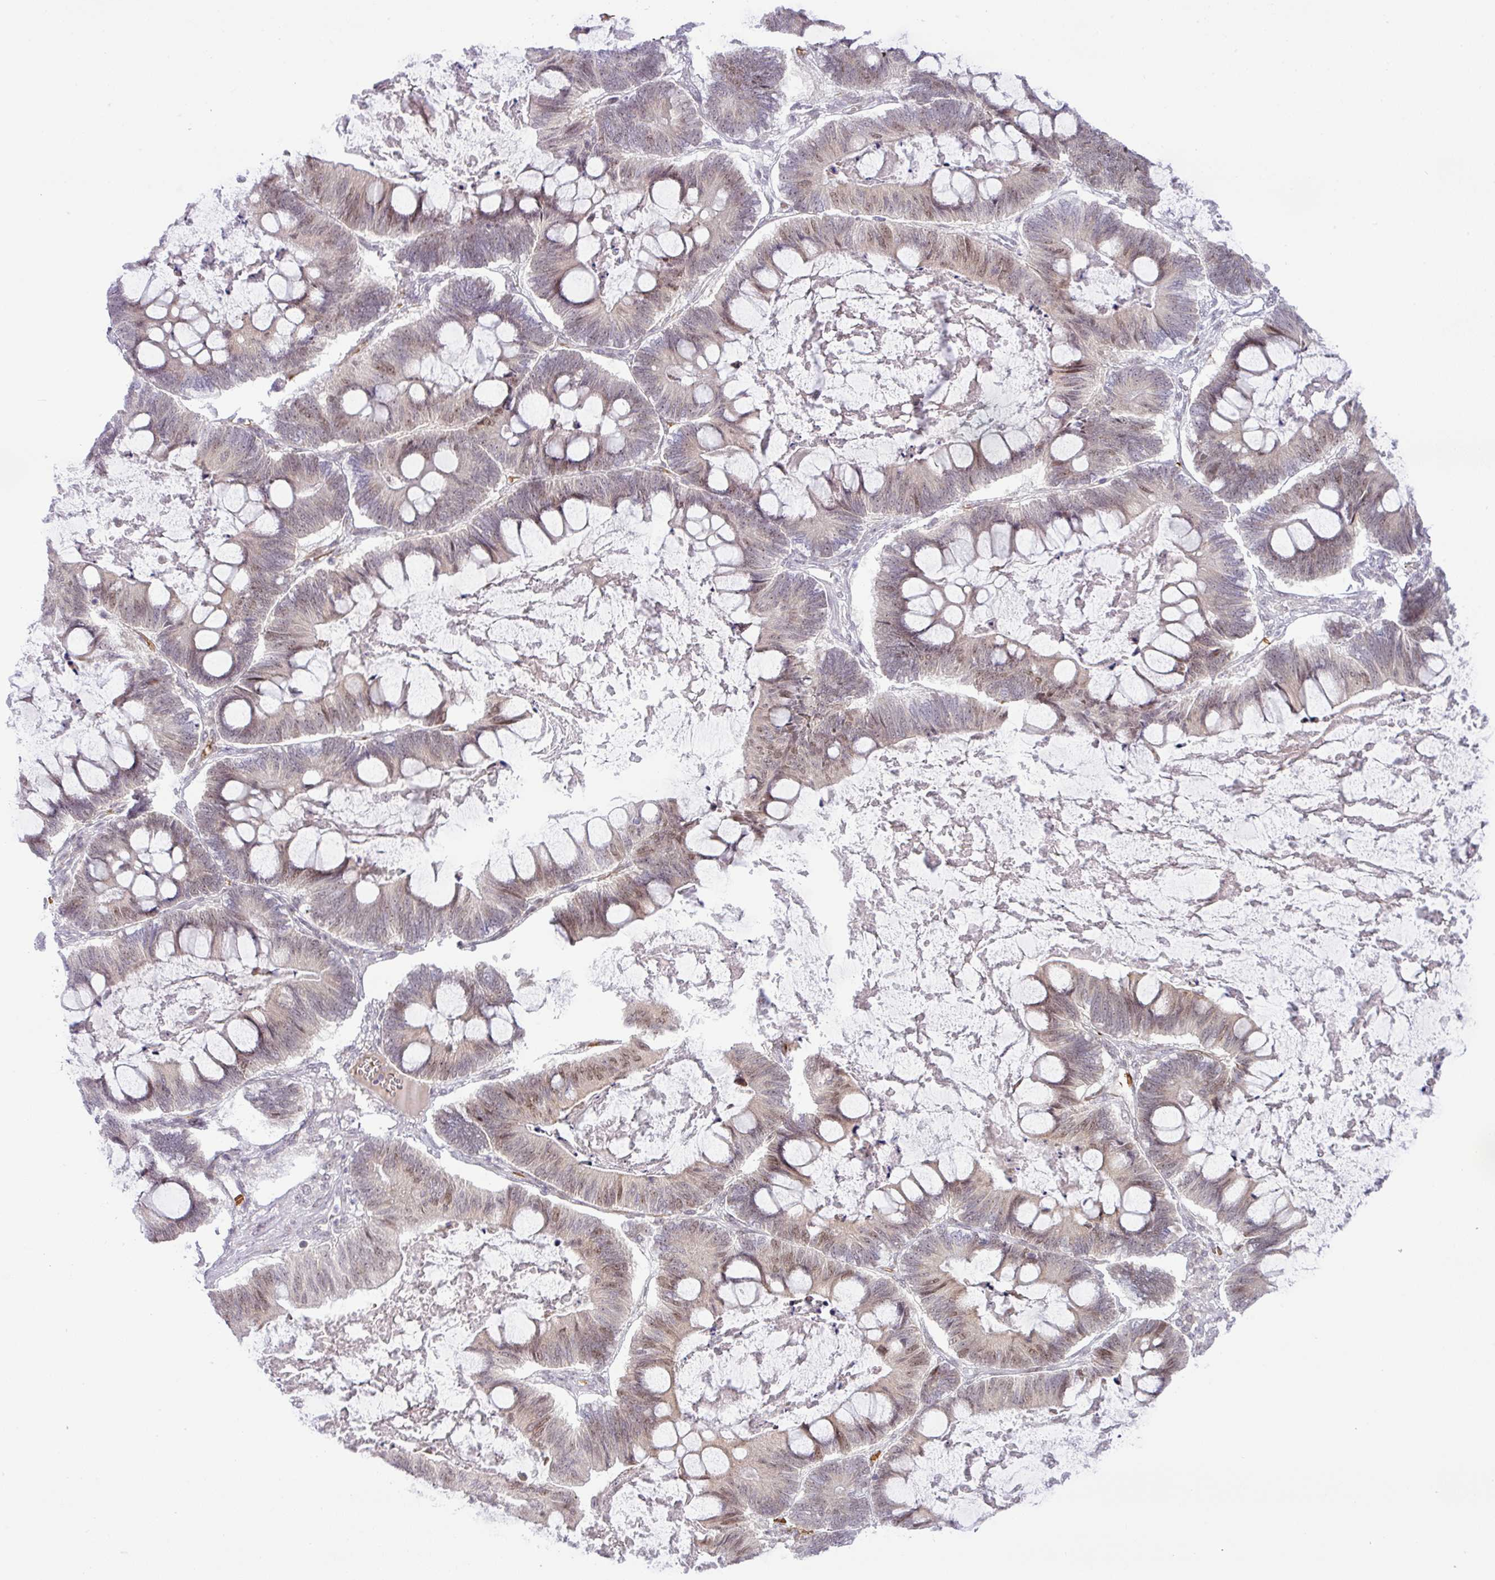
{"staining": {"intensity": "moderate", "quantity": "25%-75%", "location": "nuclear"}, "tissue": "ovarian cancer", "cell_type": "Tumor cells", "image_type": "cancer", "snomed": [{"axis": "morphology", "description": "Cystadenocarcinoma, mucinous, NOS"}, {"axis": "topography", "description": "Ovary"}], "caption": "Tumor cells display moderate nuclear expression in approximately 25%-75% of cells in mucinous cystadenocarcinoma (ovarian).", "gene": "PARP2", "patient": {"sex": "female", "age": 61}}